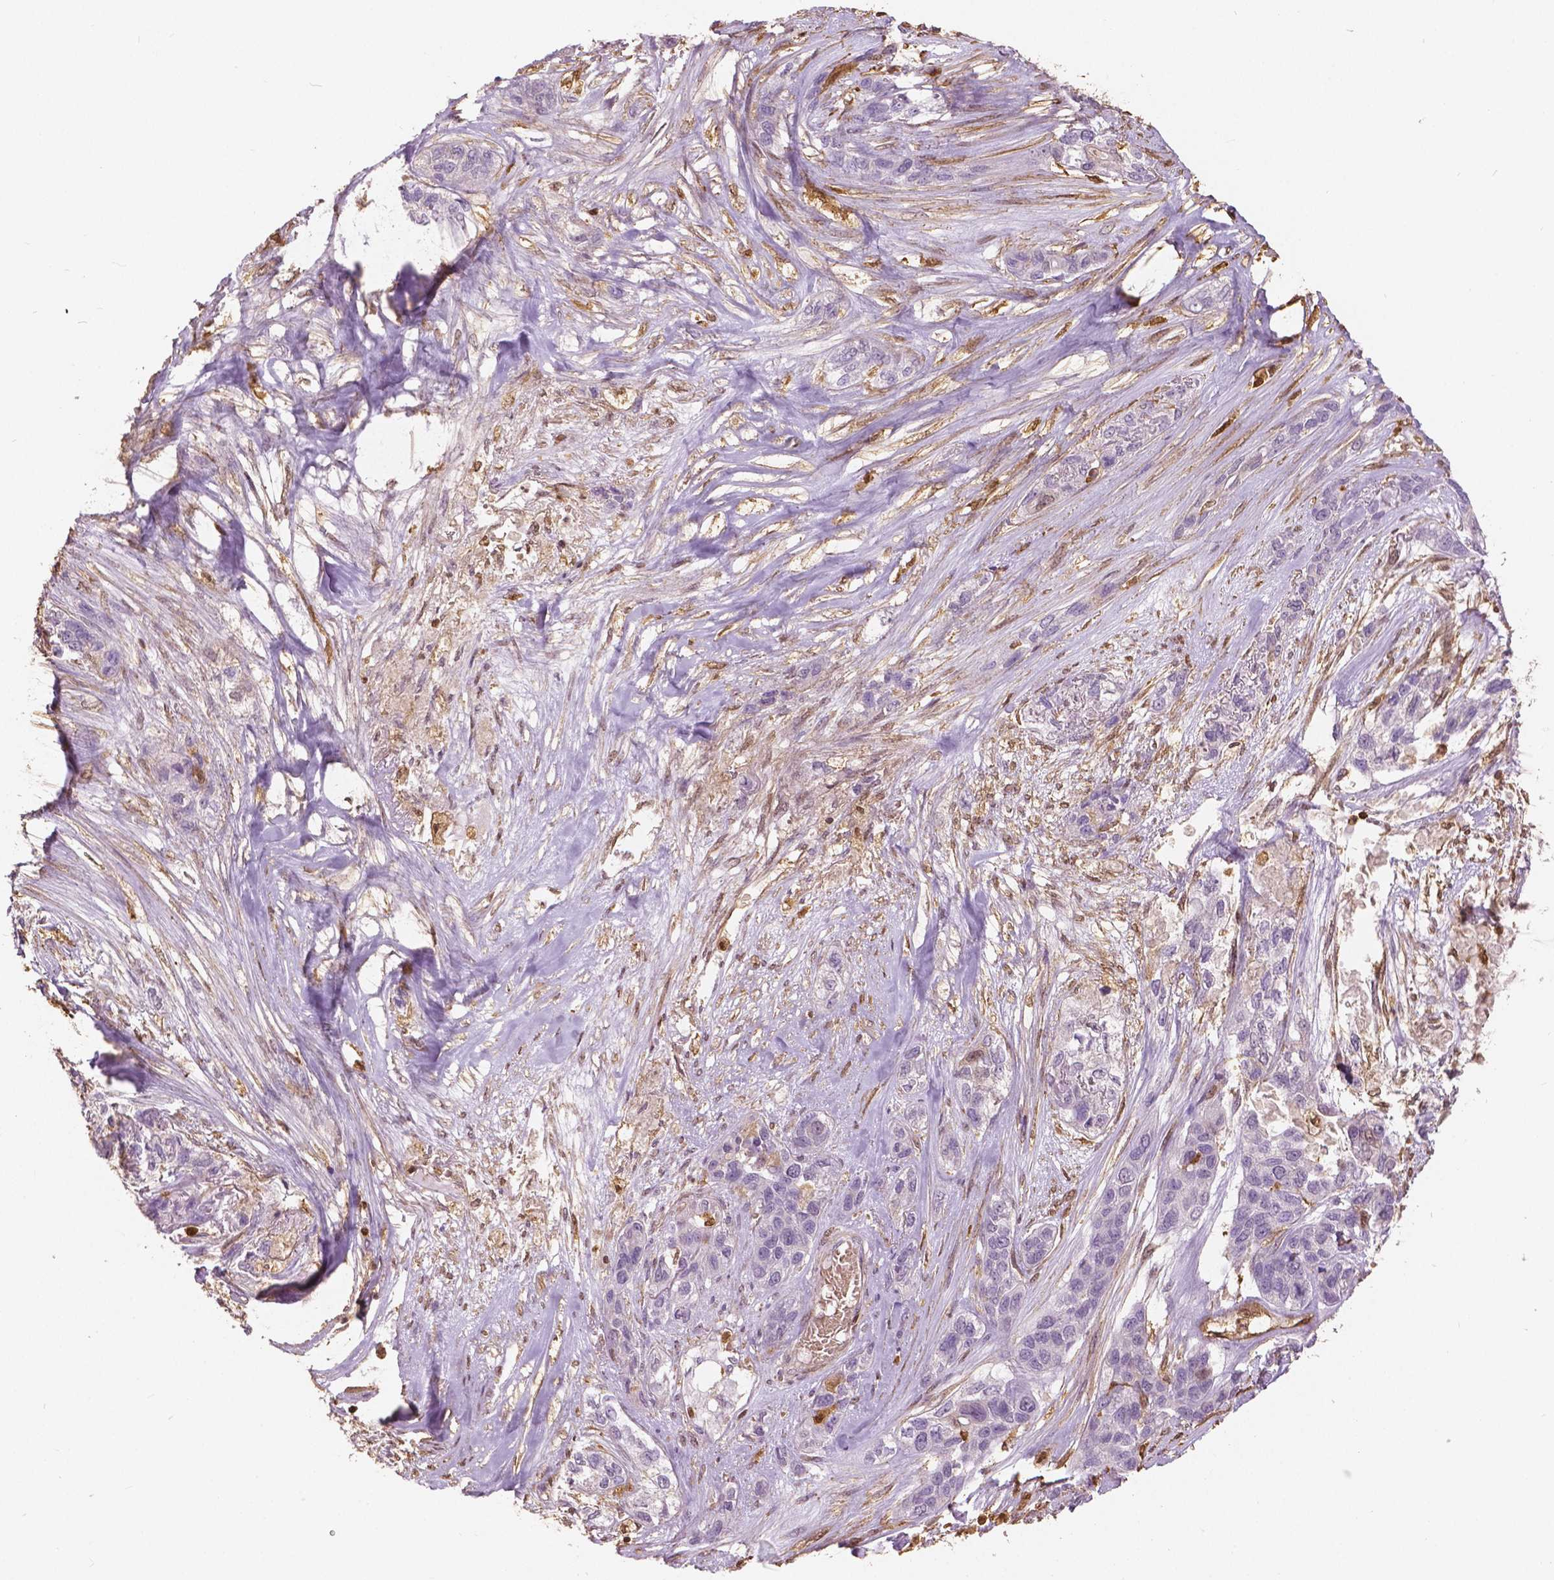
{"staining": {"intensity": "negative", "quantity": "none", "location": "none"}, "tissue": "lung cancer", "cell_type": "Tumor cells", "image_type": "cancer", "snomed": [{"axis": "morphology", "description": "Squamous cell carcinoma, NOS"}, {"axis": "topography", "description": "Lung"}], "caption": "This is an immunohistochemistry micrograph of squamous cell carcinoma (lung). There is no expression in tumor cells.", "gene": "S100A4", "patient": {"sex": "female", "age": 70}}